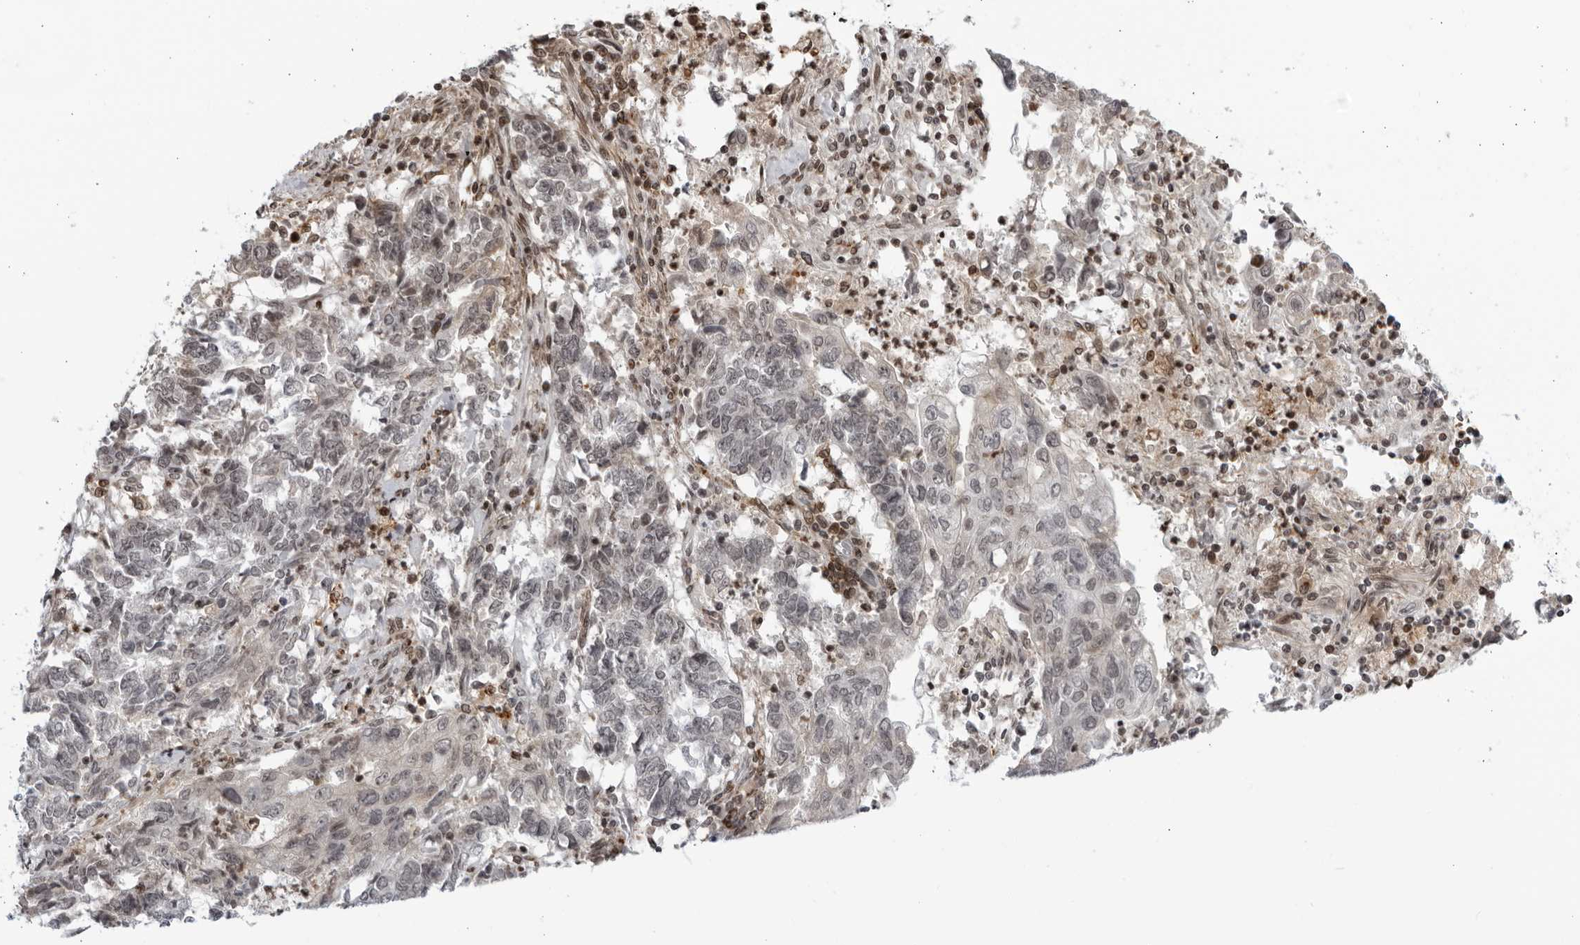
{"staining": {"intensity": "negative", "quantity": "none", "location": "none"}, "tissue": "endometrial cancer", "cell_type": "Tumor cells", "image_type": "cancer", "snomed": [{"axis": "morphology", "description": "Adenocarcinoma, NOS"}, {"axis": "topography", "description": "Endometrium"}], "caption": "A high-resolution histopathology image shows immunohistochemistry staining of endometrial adenocarcinoma, which displays no significant expression in tumor cells. Brightfield microscopy of immunohistochemistry (IHC) stained with DAB (brown) and hematoxylin (blue), captured at high magnification.", "gene": "DTL", "patient": {"sex": "female", "age": 80}}